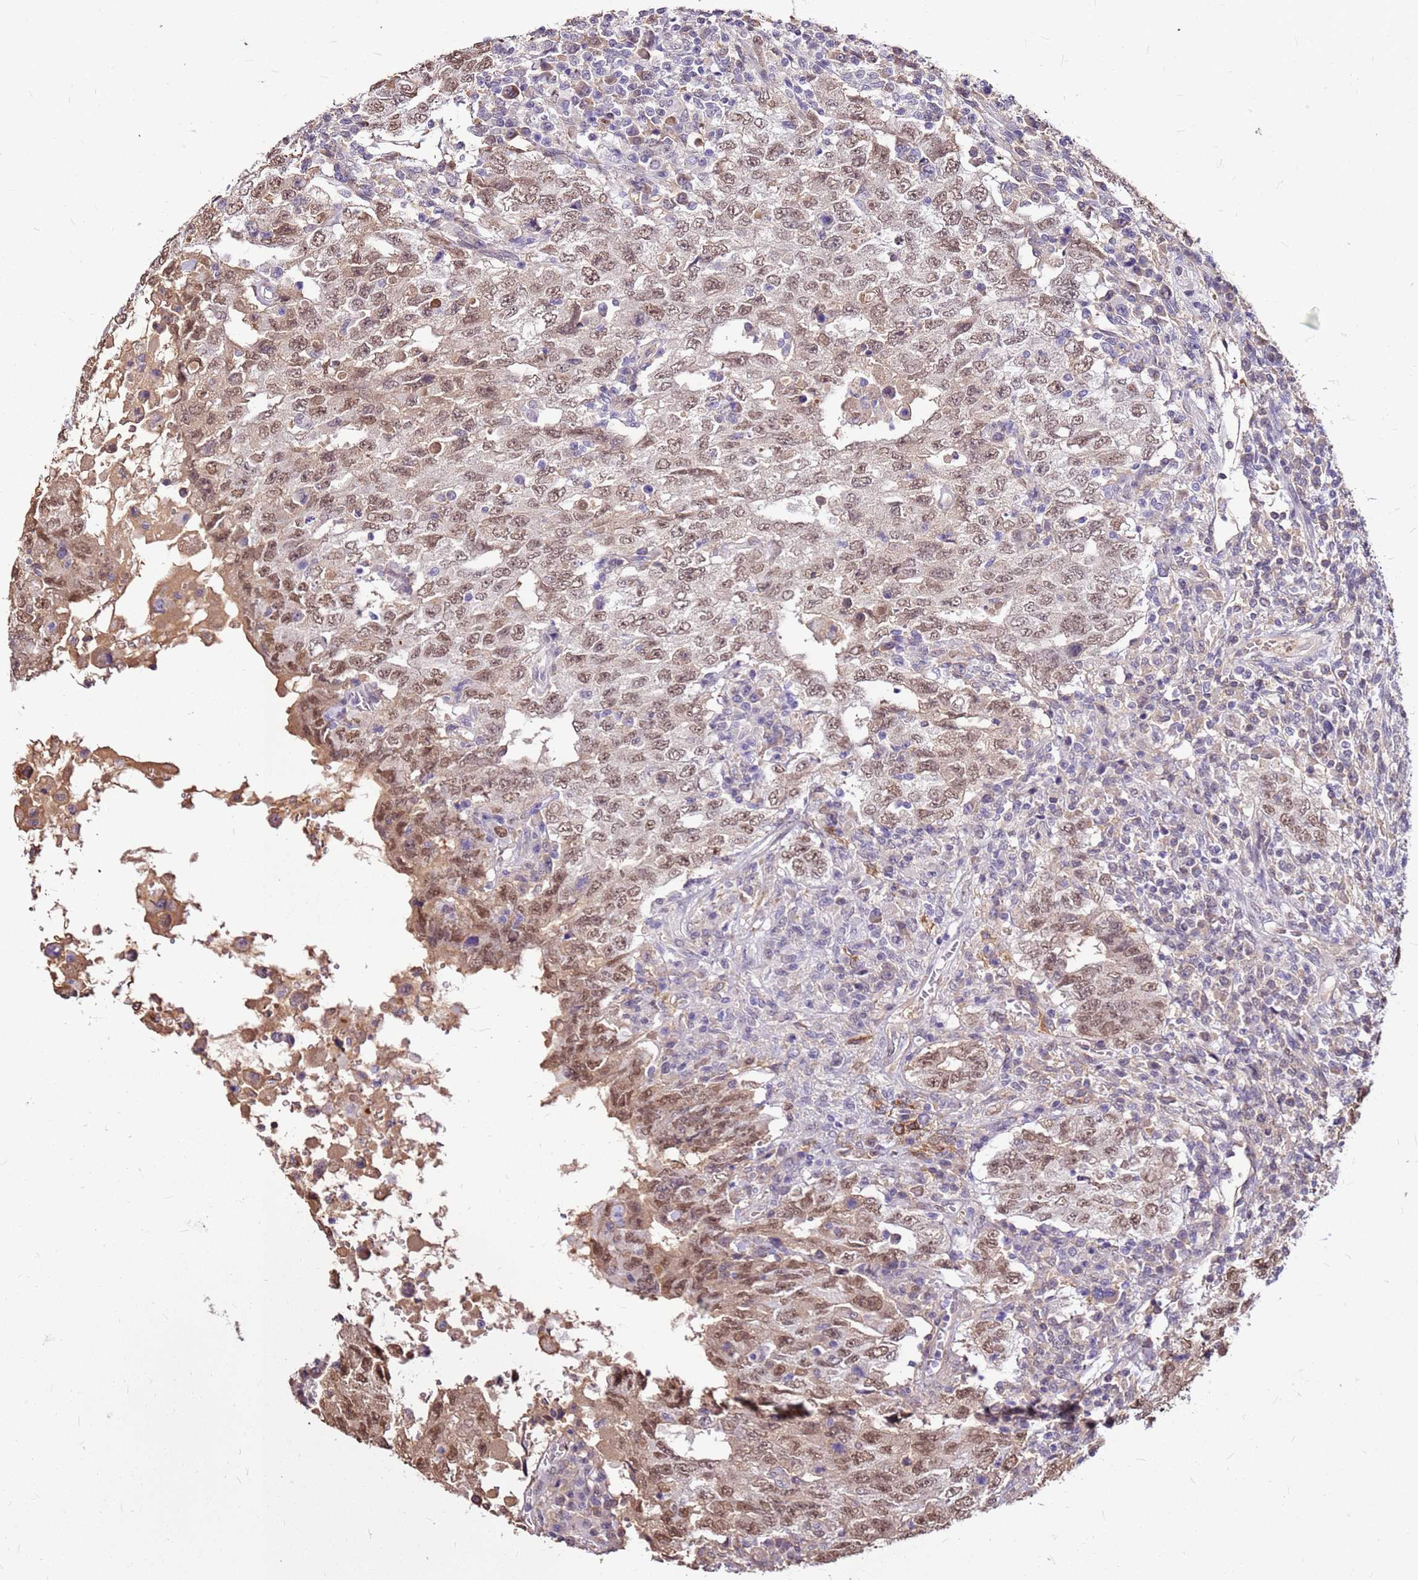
{"staining": {"intensity": "moderate", "quantity": ">75%", "location": "nuclear"}, "tissue": "testis cancer", "cell_type": "Tumor cells", "image_type": "cancer", "snomed": [{"axis": "morphology", "description": "Carcinoma, Embryonal, NOS"}, {"axis": "topography", "description": "Testis"}], "caption": "About >75% of tumor cells in human testis cancer (embryonal carcinoma) display moderate nuclear protein positivity as visualized by brown immunohistochemical staining.", "gene": "ALDH1A3", "patient": {"sex": "male", "age": 26}}